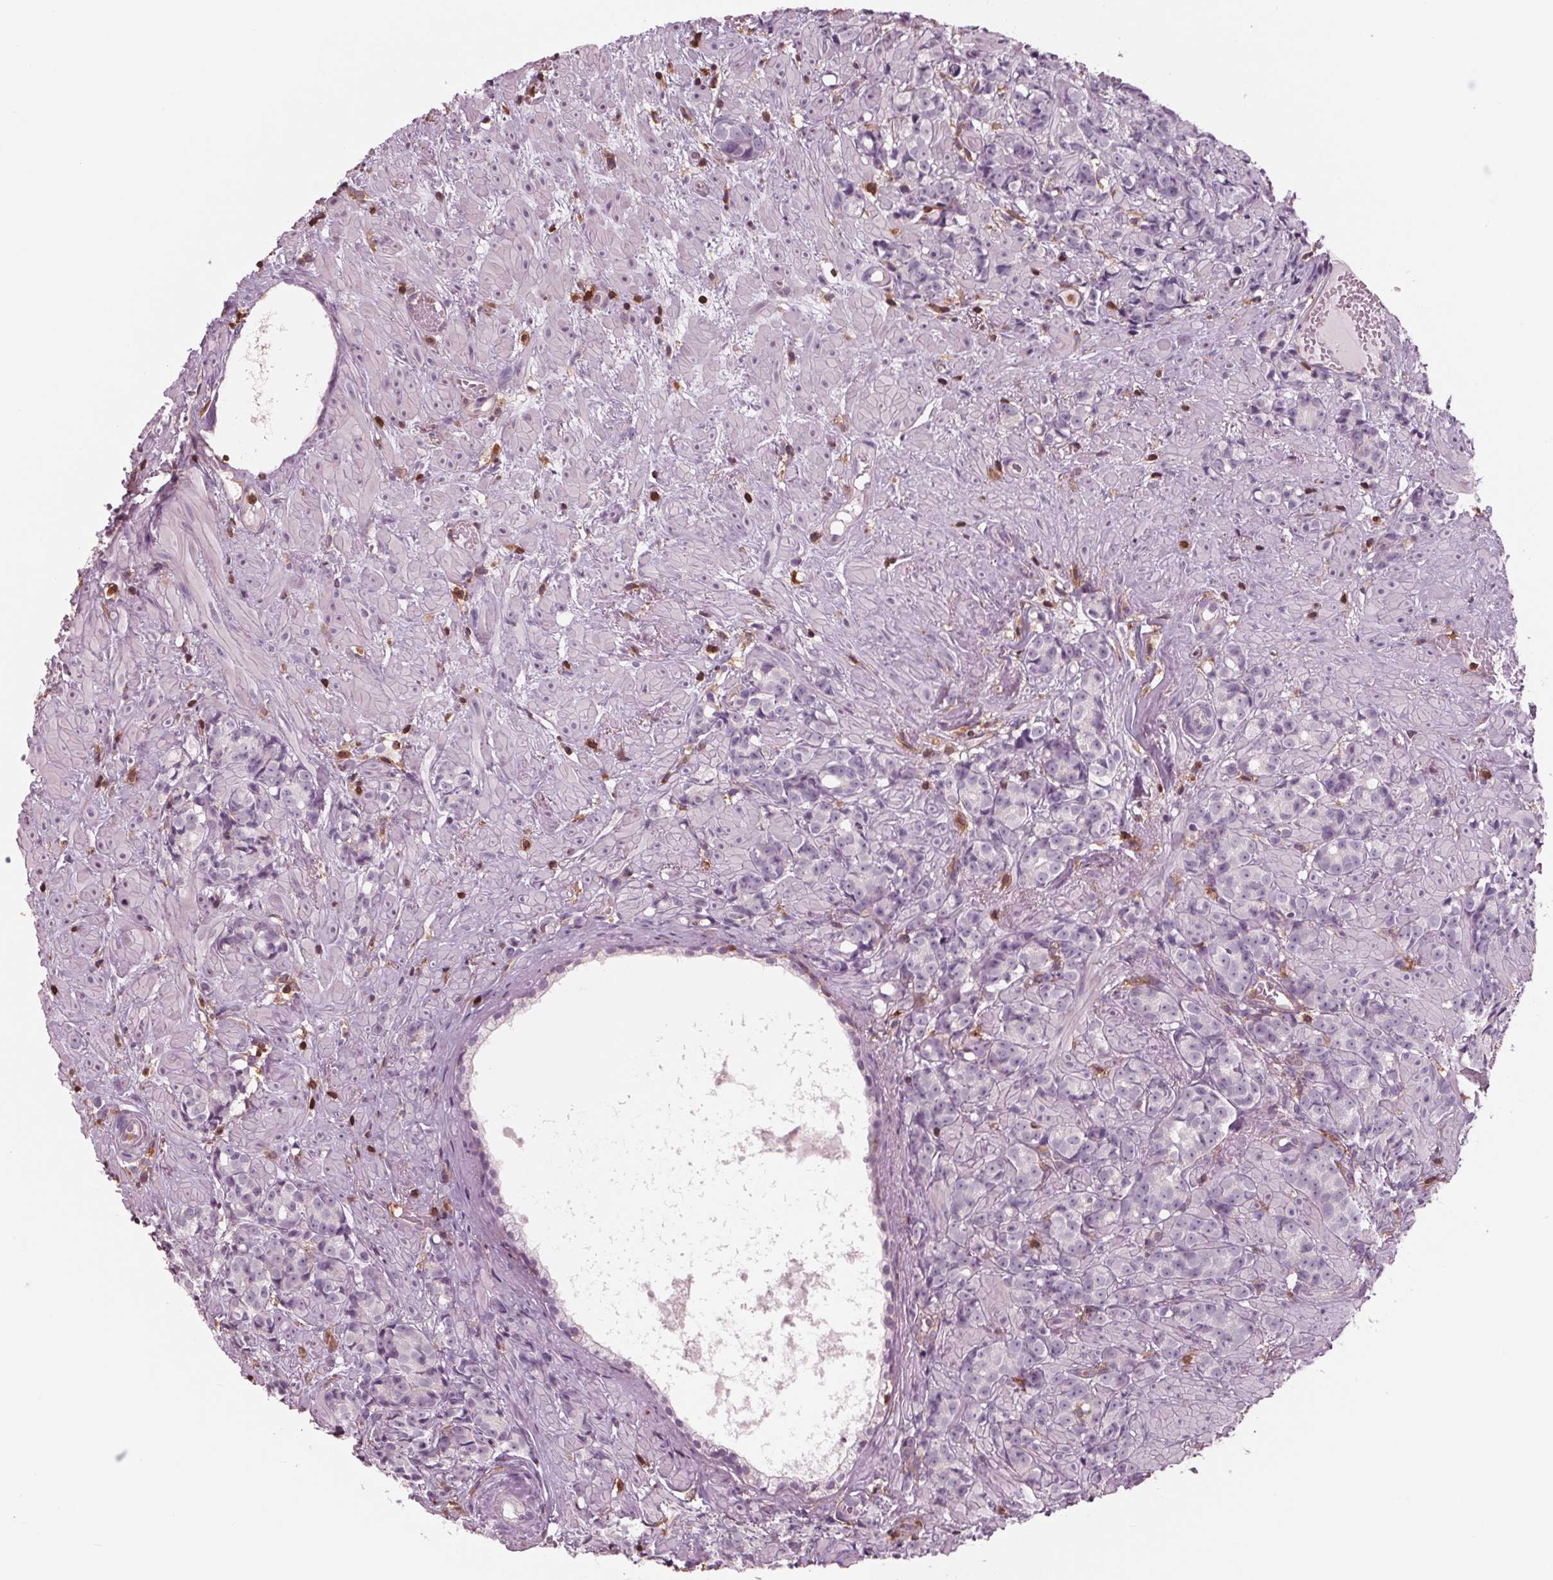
{"staining": {"intensity": "negative", "quantity": "none", "location": "none"}, "tissue": "prostate cancer", "cell_type": "Tumor cells", "image_type": "cancer", "snomed": [{"axis": "morphology", "description": "Adenocarcinoma, High grade"}, {"axis": "topography", "description": "Prostate"}], "caption": "A histopathology image of adenocarcinoma (high-grade) (prostate) stained for a protein exhibits no brown staining in tumor cells.", "gene": "ARHGAP25", "patient": {"sex": "male", "age": 81}}